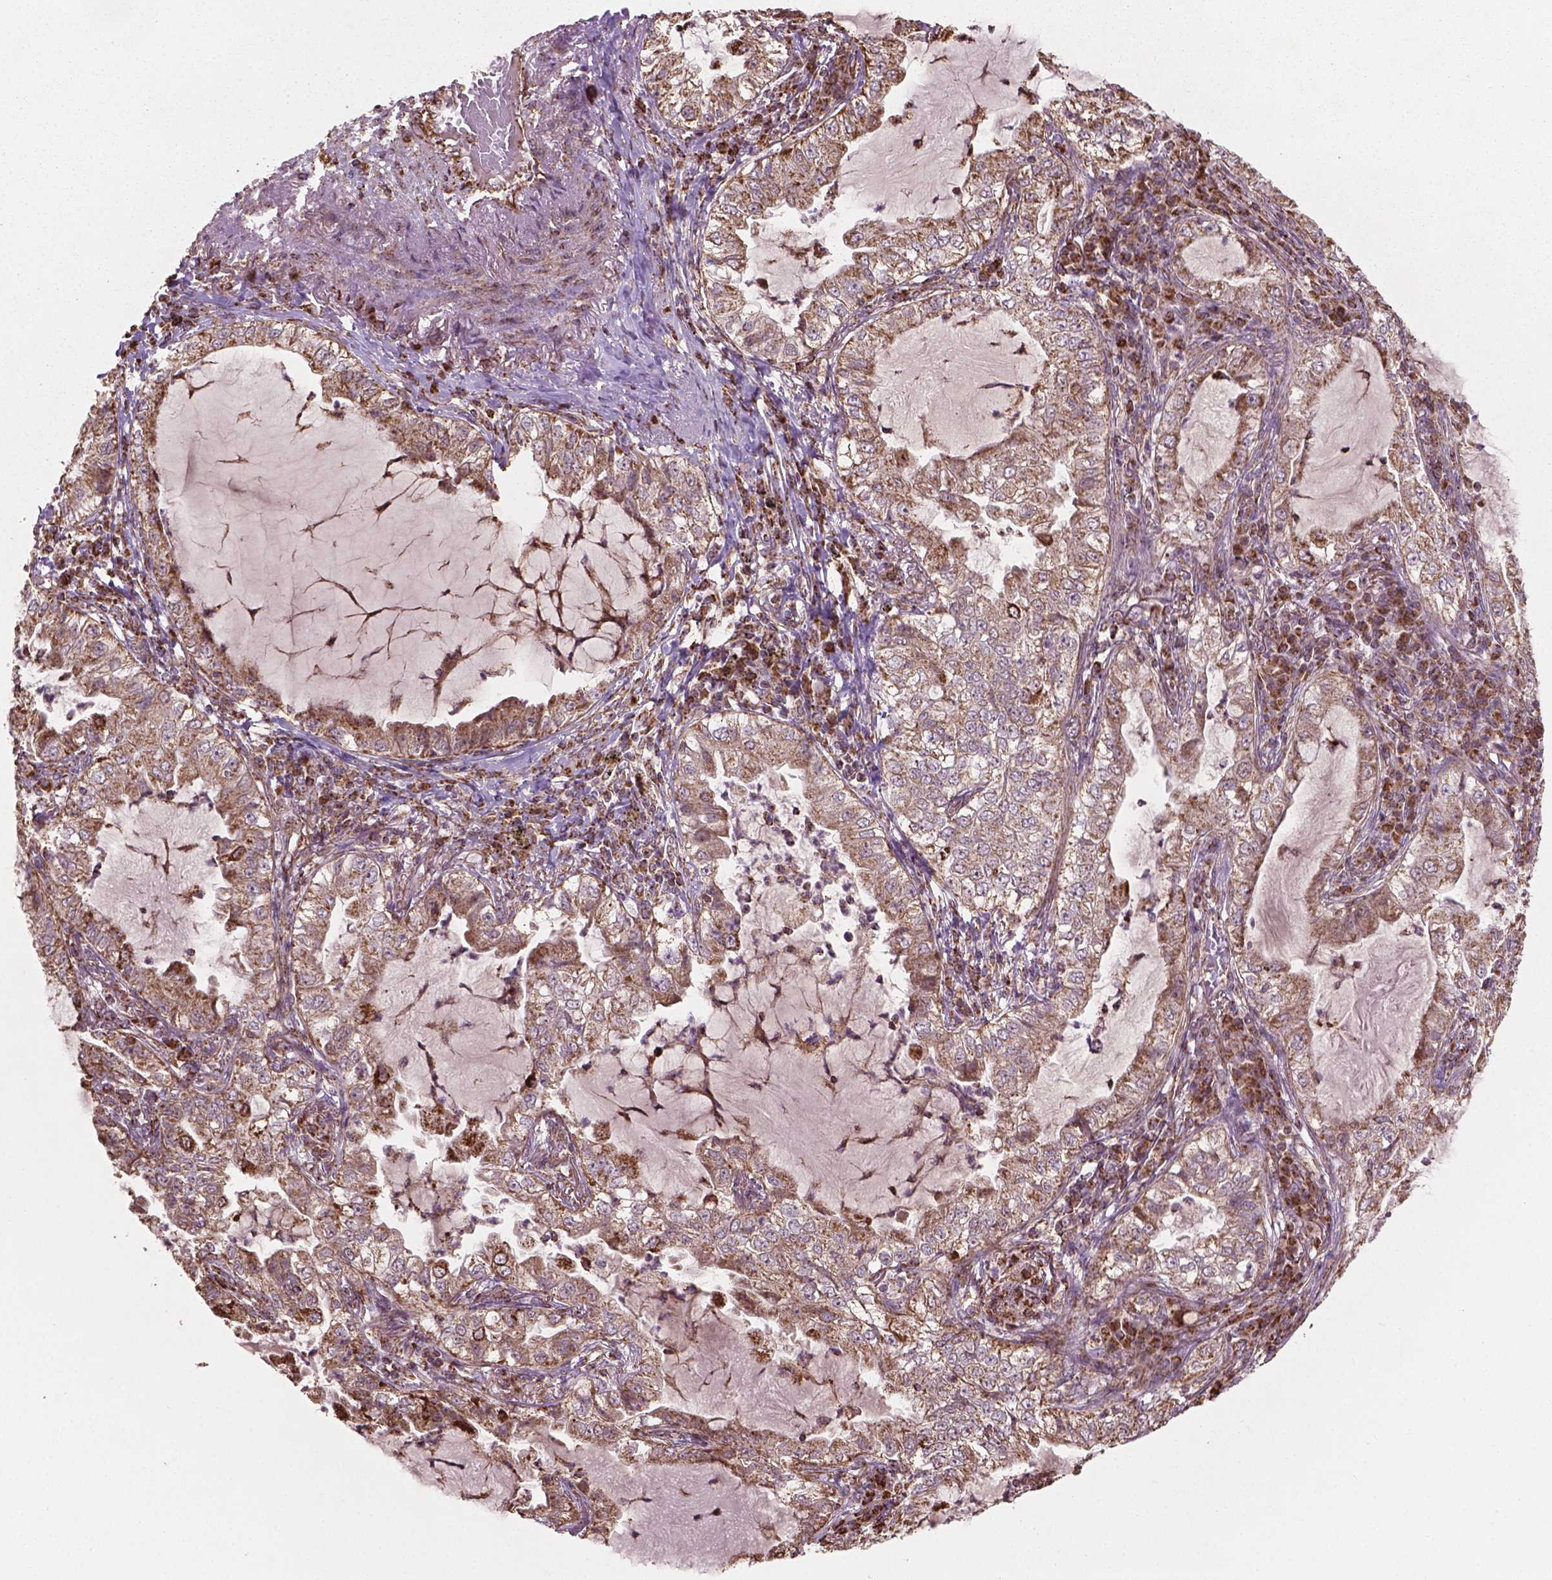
{"staining": {"intensity": "moderate", "quantity": "<25%", "location": "cytoplasmic/membranous"}, "tissue": "lung cancer", "cell_type": "Tumor cells", "image_type": "cancer", "snomed": [{"axis": "morphology", "description": "Adenocarcinoma, NOS"}, {"axis": "topography", "description": "Lung"}], "caption": "Moderate cytoplasmic/membranous positivity is appreciated in approximately <25% of tumor cells in lung cancer.", "gene": "HS3ST3A1", "patient": {"sex": "female", "age": 73}}